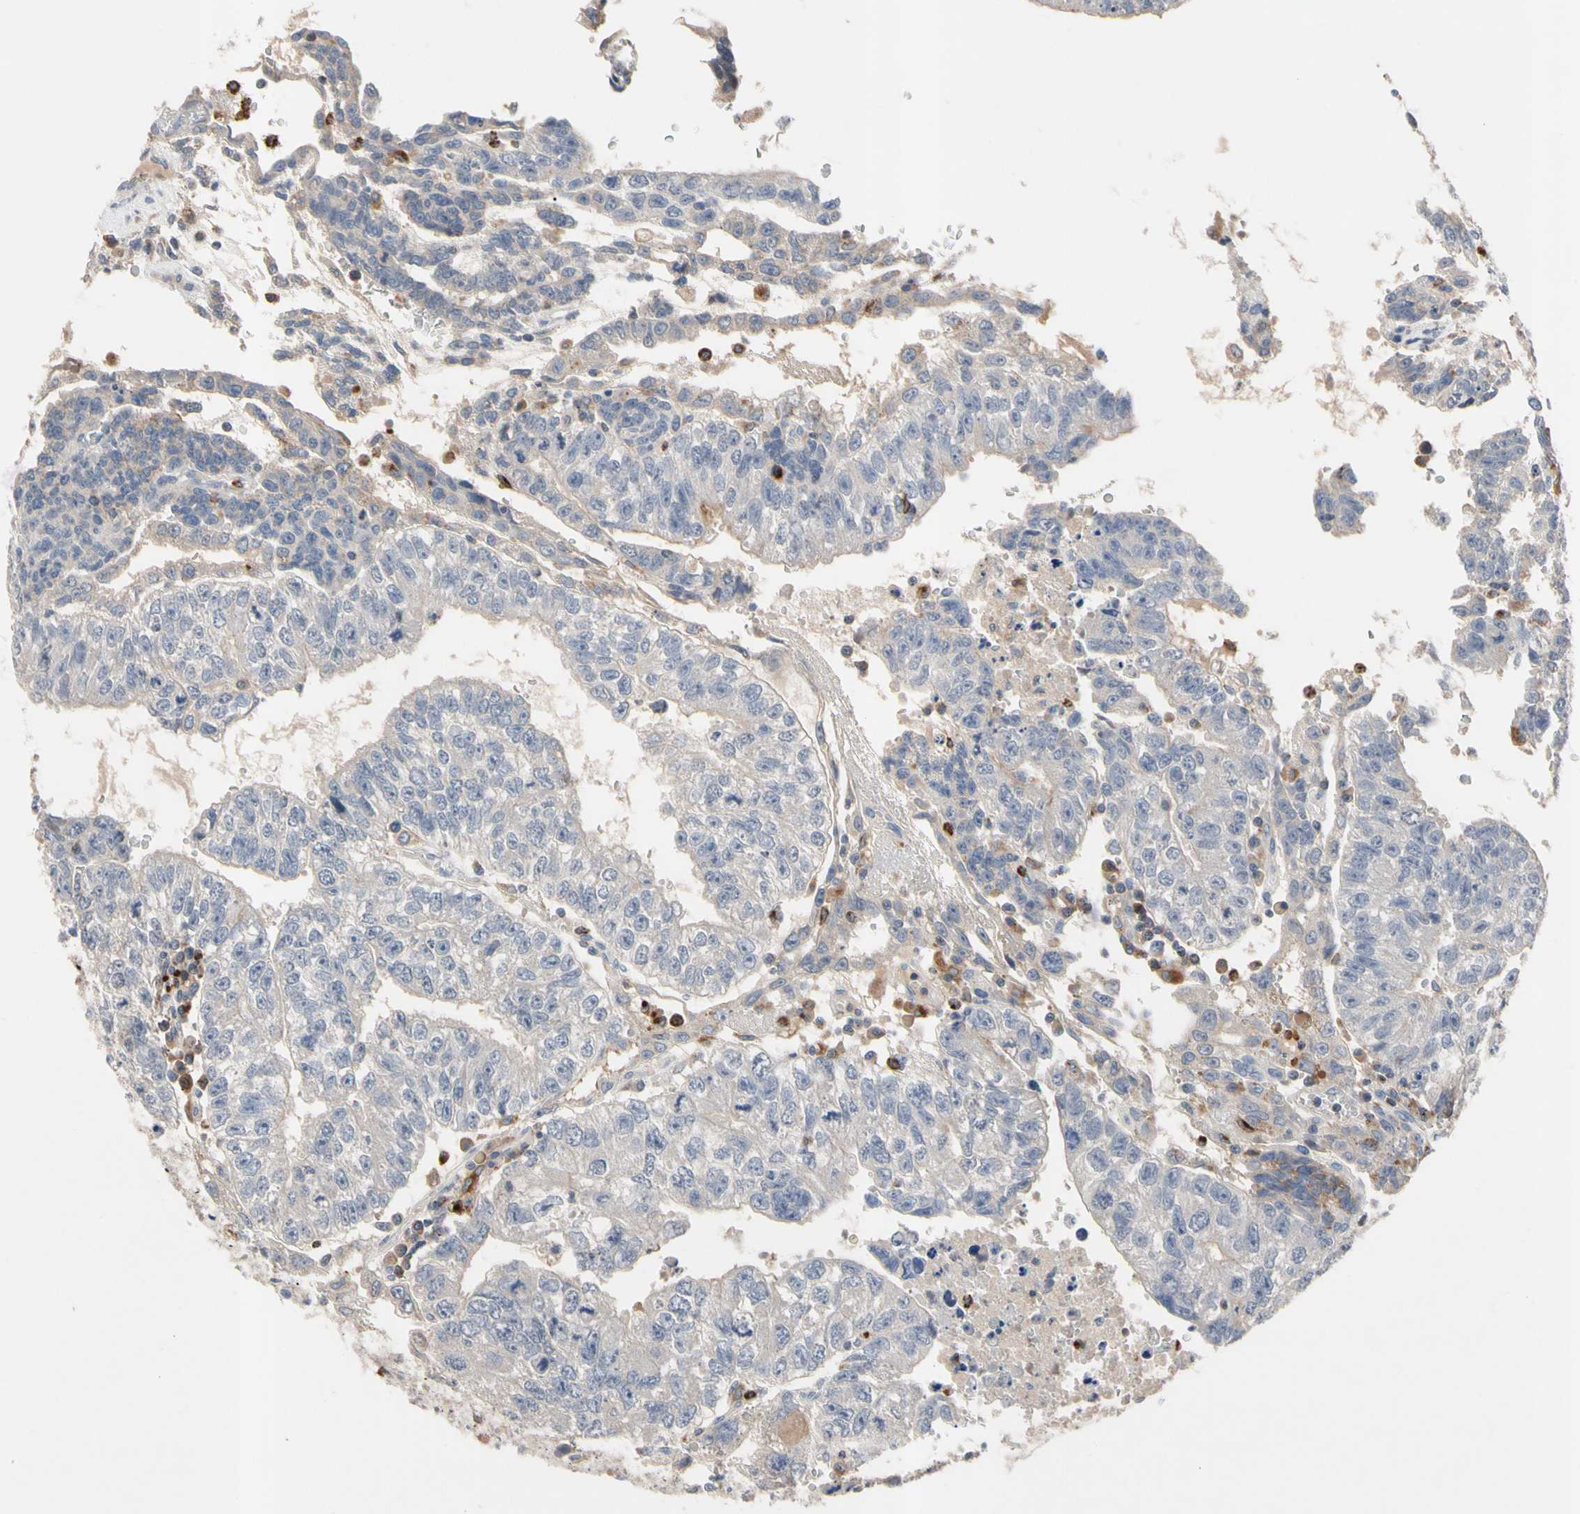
{"staining": {"intensity": "negative", "quantity": "none", "location": "none"}, "tissue": "testis cancer", "cell_type": "Tumor cells", "image_type": "cancer", "snomed": [{"axis": "morphology", "description": "Seminoma, NOS"}, {"axis": "morphology", "description": "Carcinoma, Embryonal, NOS"}, {"axis": "topography", "description": "Testis"}], "caption": "Human testis seminoma stained for a protein using immunohistochemistry reveals no expression in tumor cells.", "gene": "ADA2", "patient": {"sex": "male", "age": 52}}